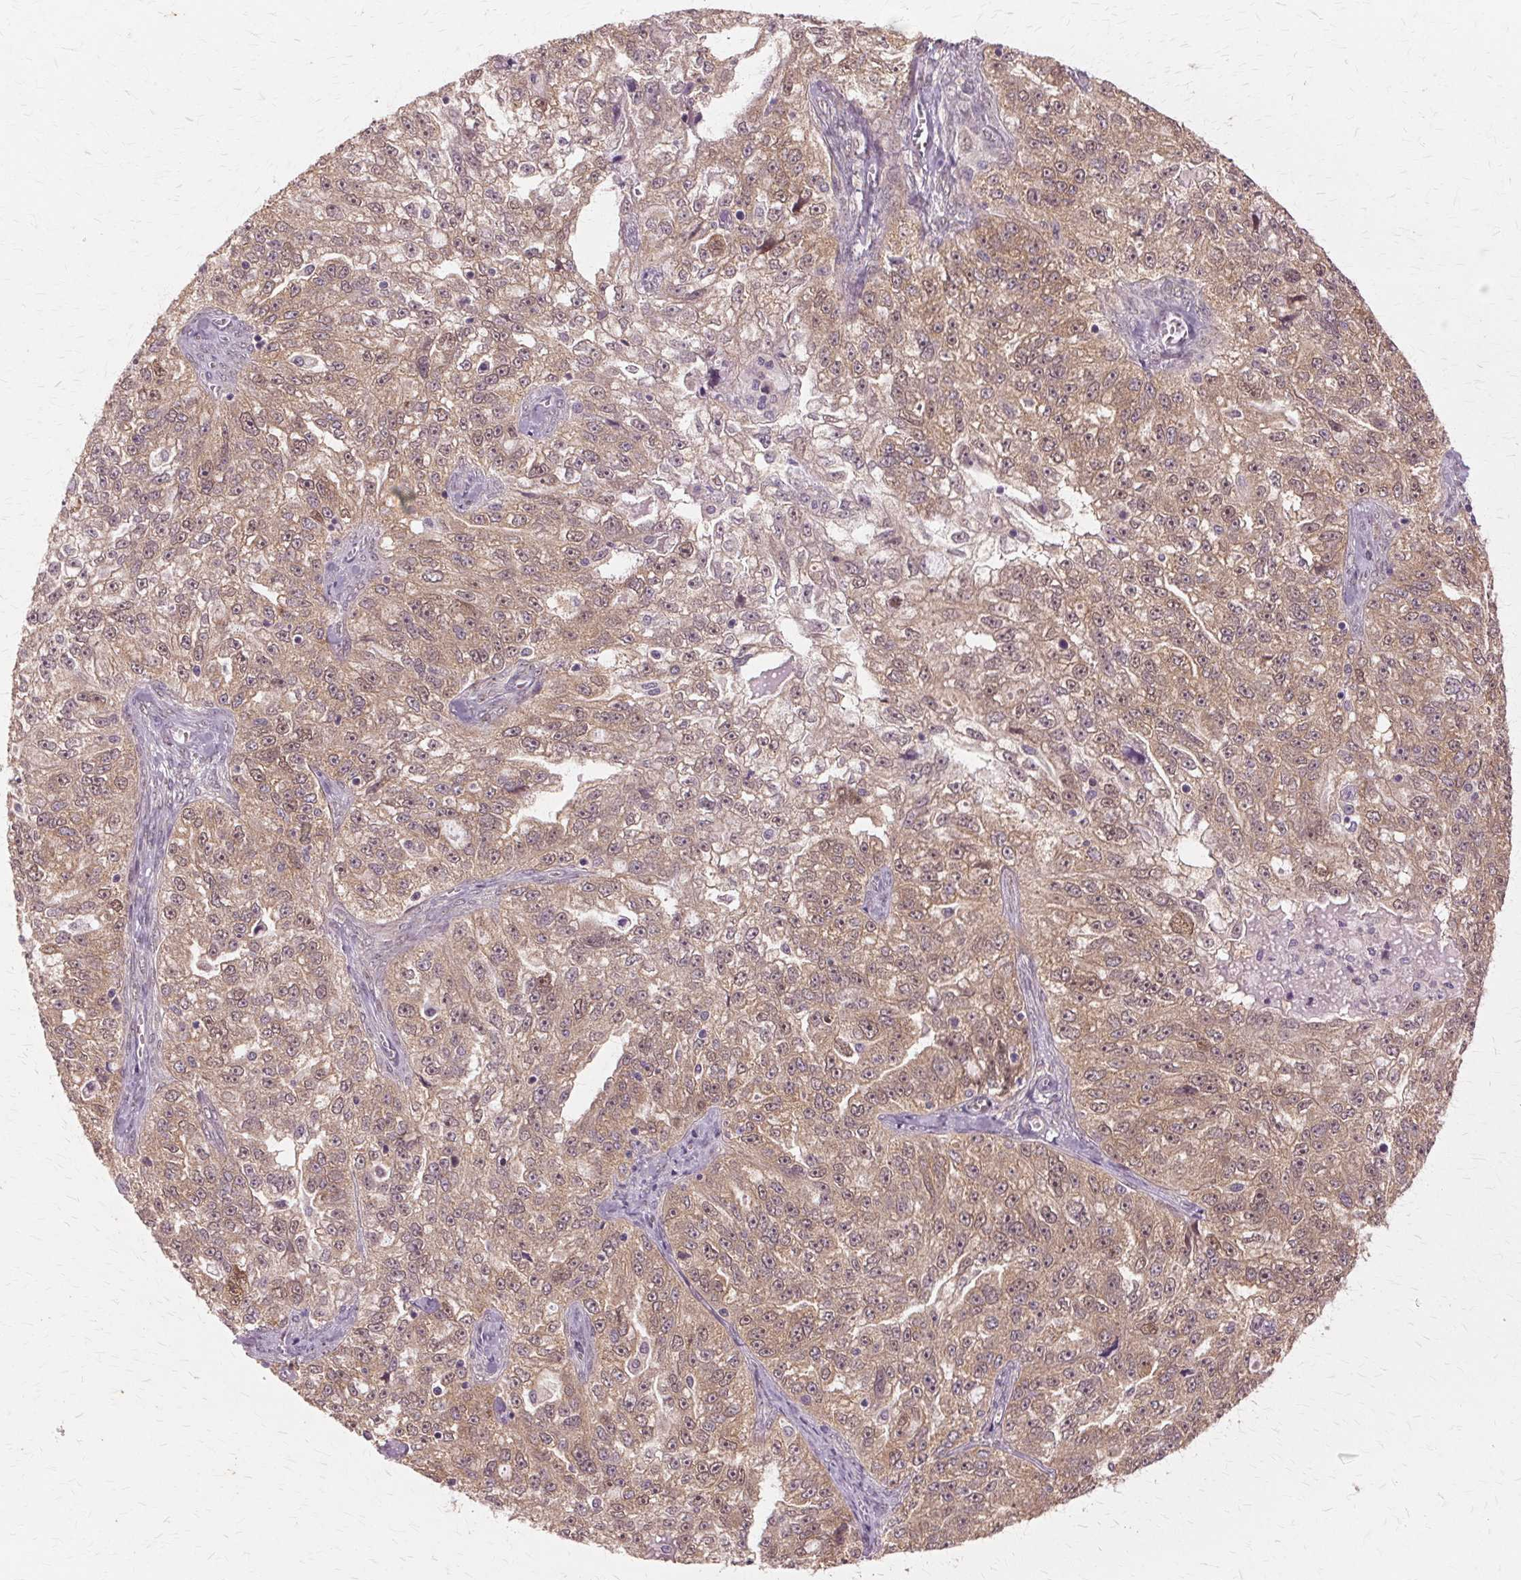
{"staining": {"intensity": "weak", "quantity": ">75%", "location": "cytoplasmic/membranous,nuclear"}, "tissue": "ovarian cancer", "cell_type": "Tumor cells", "image_type": "cancer", "snomed": [{"axis": "morphology", "description": "Cystadenocarcinoma, serous, NOS"}, {"axis": "topography", "description": "Ovary"}], "caption": "An immunohistochemistry (IHC) histopathology image of tumor tissue is shown. Protein staining in brown shows weak cytoplasmic/membranous and nuclear positivity in serous cystadenocarcinoma (ovarian) within tumor cells.", "gene": "PRMT5", "patient": {"sex": "female", "age": 51}}